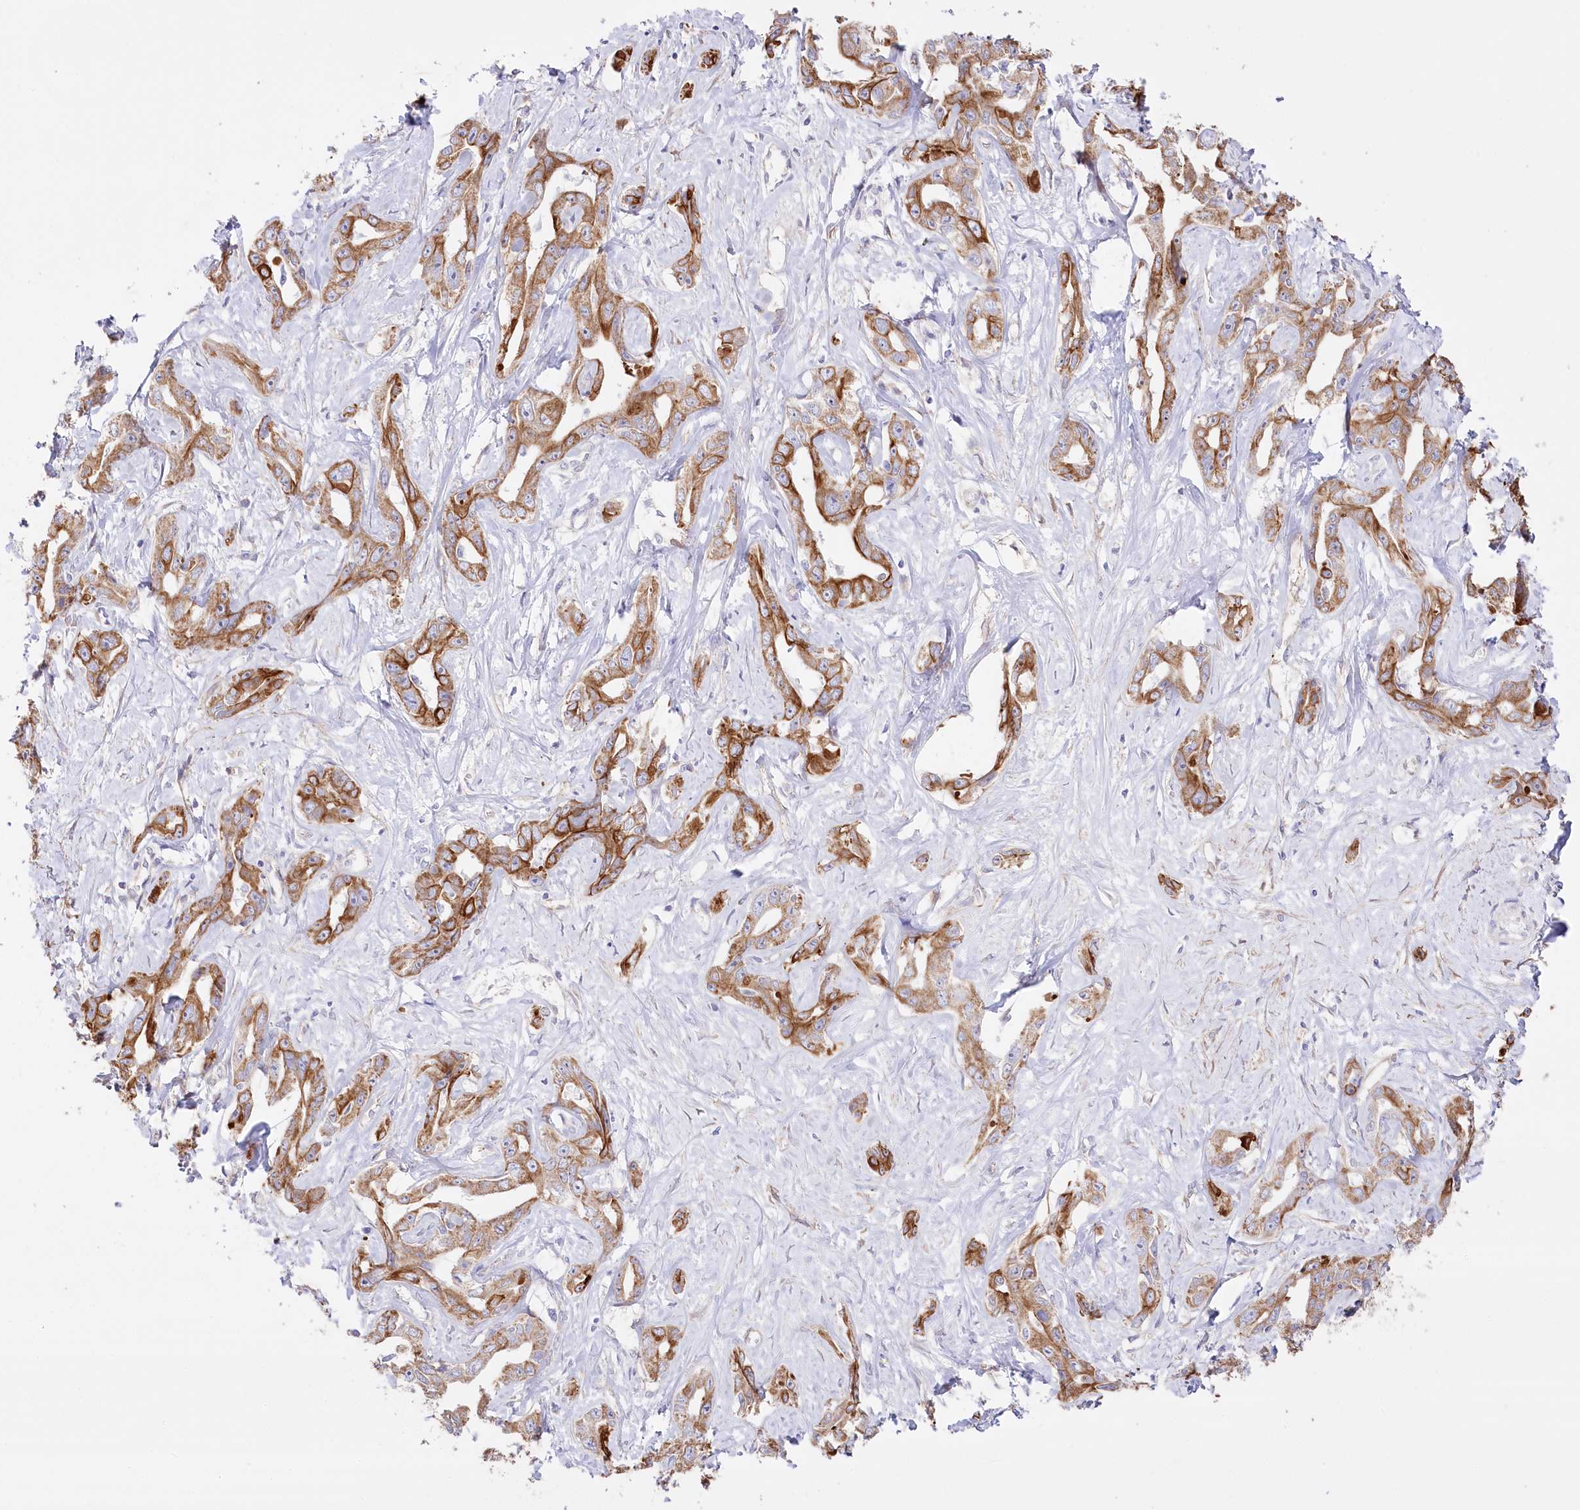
{"staining": {"intensity": "strong", "quantity": ">75%", "location": "cytoplasmic/membranous"}, "tissue": "liver cancer", "cell_type": "Tumor cells", "image_type": "cancer", "snomed": [{"axis": "morphology", "description": "Cholangiocarcinoma"}, {"axis": "topography", "description": "Liver"}], "caption": "Approximately >75% of tumor cells in liver cancer display strong cytoplasmic/membranous protein positivity as visualized by brown immunohistochemical staining.", "gene": "SLC39A10", "patient": {"sex": "male", "age": 59}}